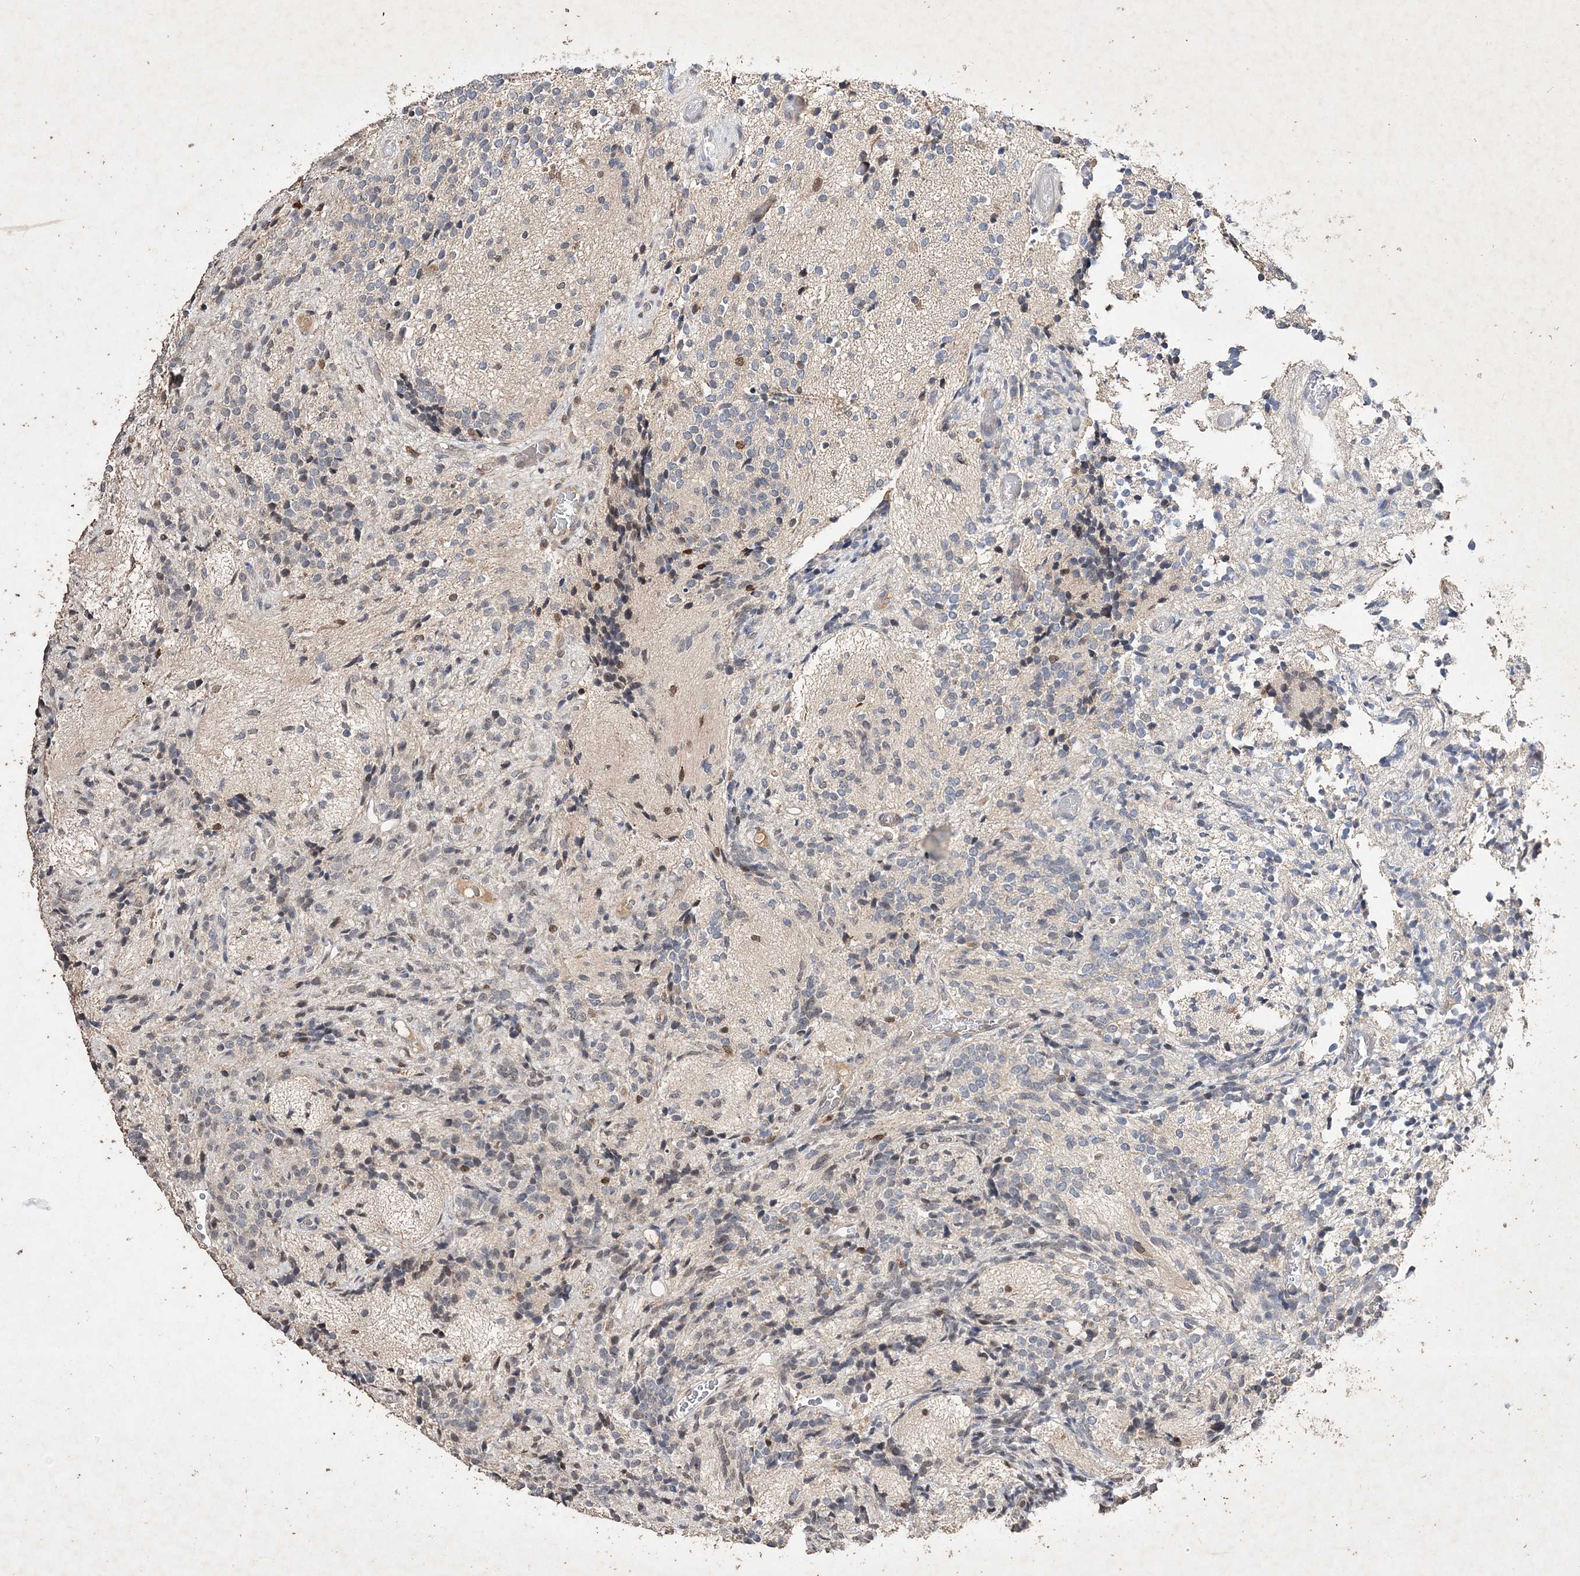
{"staining": {"intensity": "negative", "quantity": "none", "location": "none"}, "tissue": "glioma", "cell_type": "Tumor cells", "image_type": "cancer", "snomed": [{"axis": "morphology", "description": "Glioma, malignant, Low grade"}, {"axis": "topography", "description": "Brain"}], "caption": "The IHC image has no significant staining in tumor cells of malignant glioma (low-grade) tissue.", "gene": "C3orf38", "patient": {"sex": "female", "age": 1}}